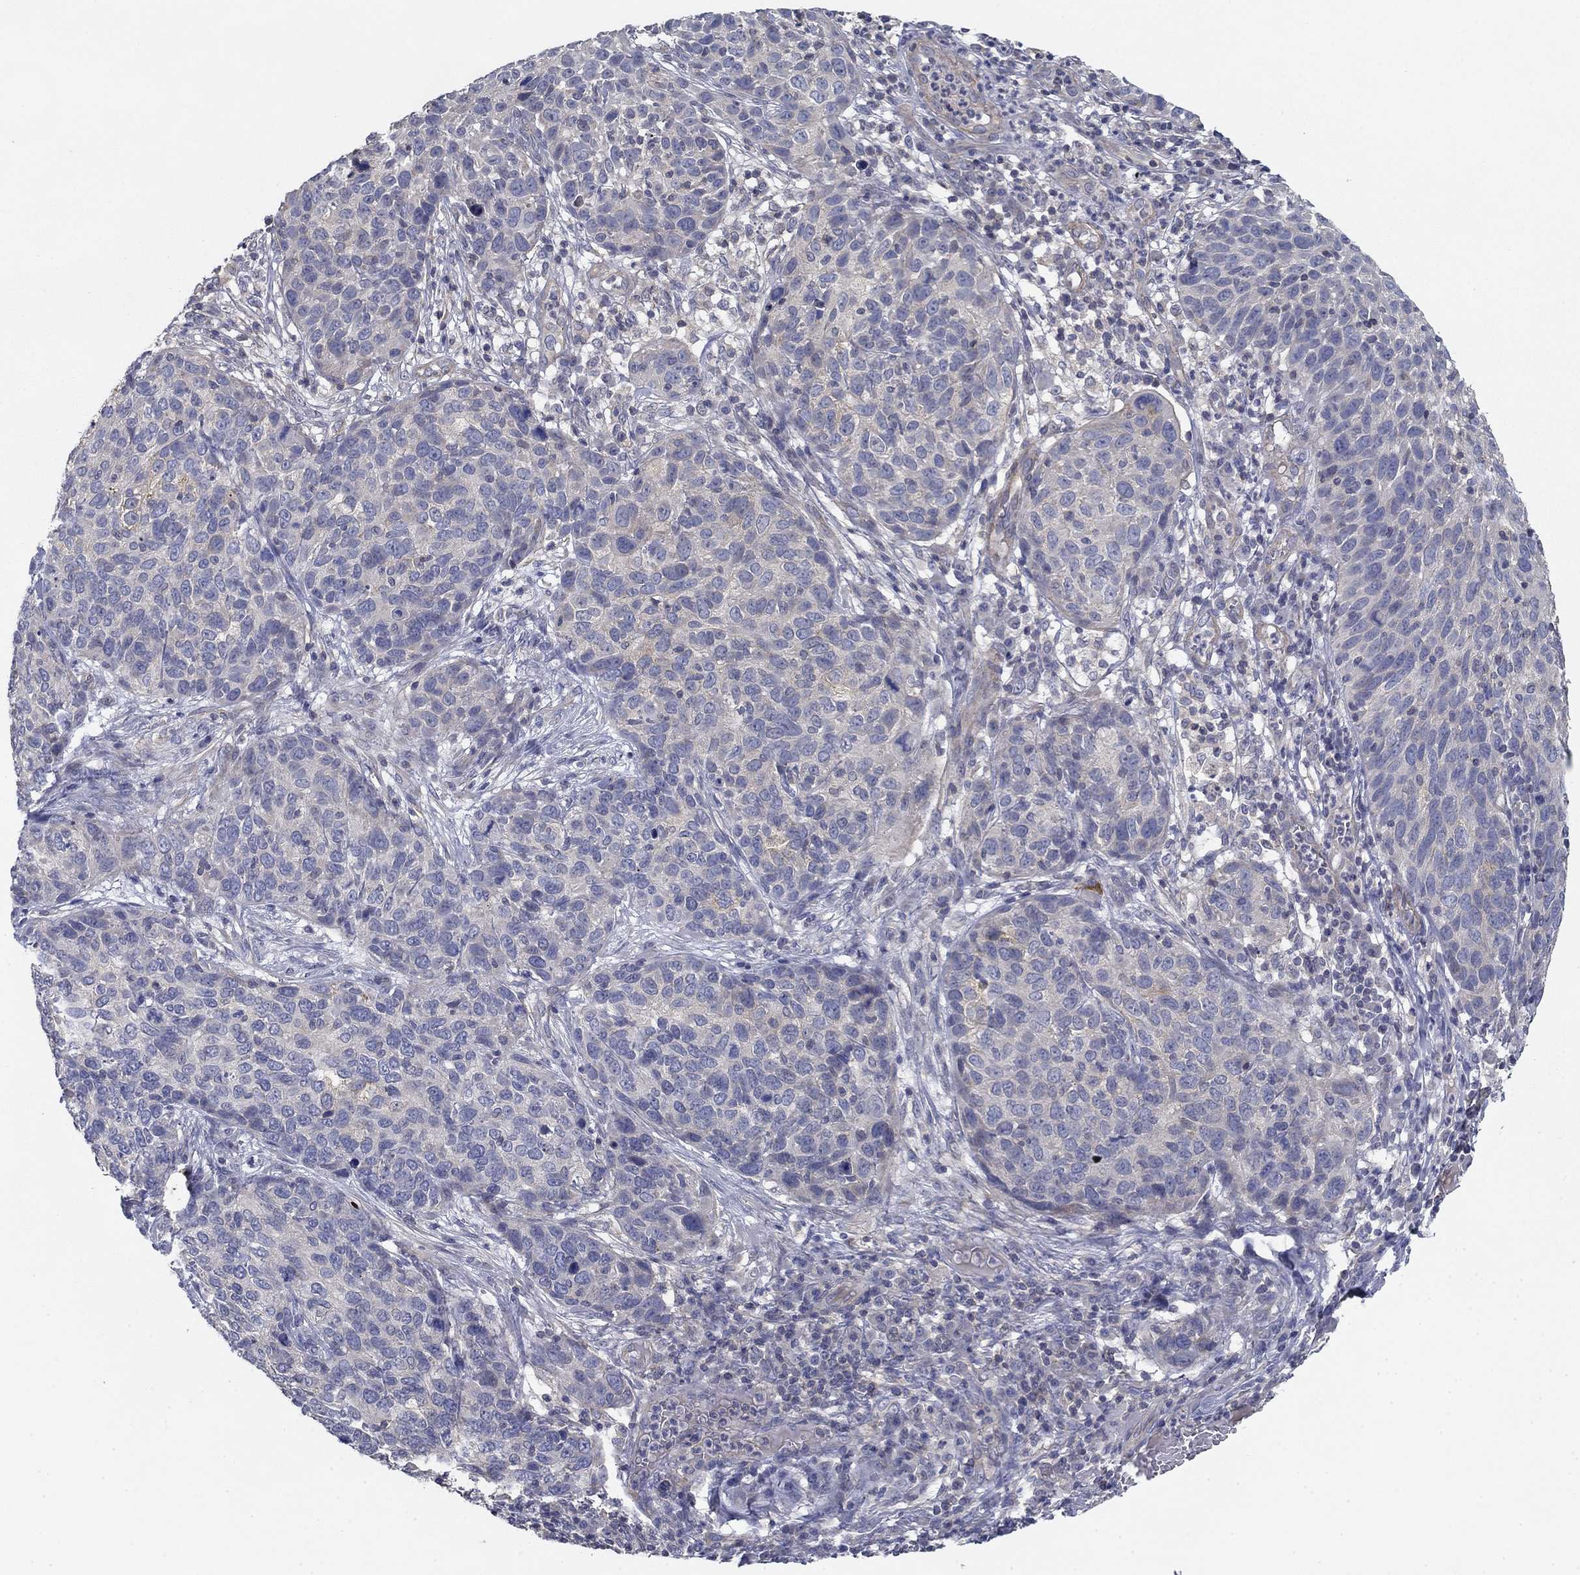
{"staining": {"intensity": "negative", "quantity": "none", "location": "none"}, "tissue": "skin cancer", "cell_type": "Tumor cells", "image_type": "cancer", "snomed": [{"axis": "morphology", "description": "Squamous cell carcinoma, NOS"}, {"axis": "topography", "description": "Skin"}], "caption": "Immunohistochemistry of squamous cell carcinoma (skin) exhibits no expression in tumor cells.", "gene": "GRK7", "patient": {"sex": "male", "age": 92}}